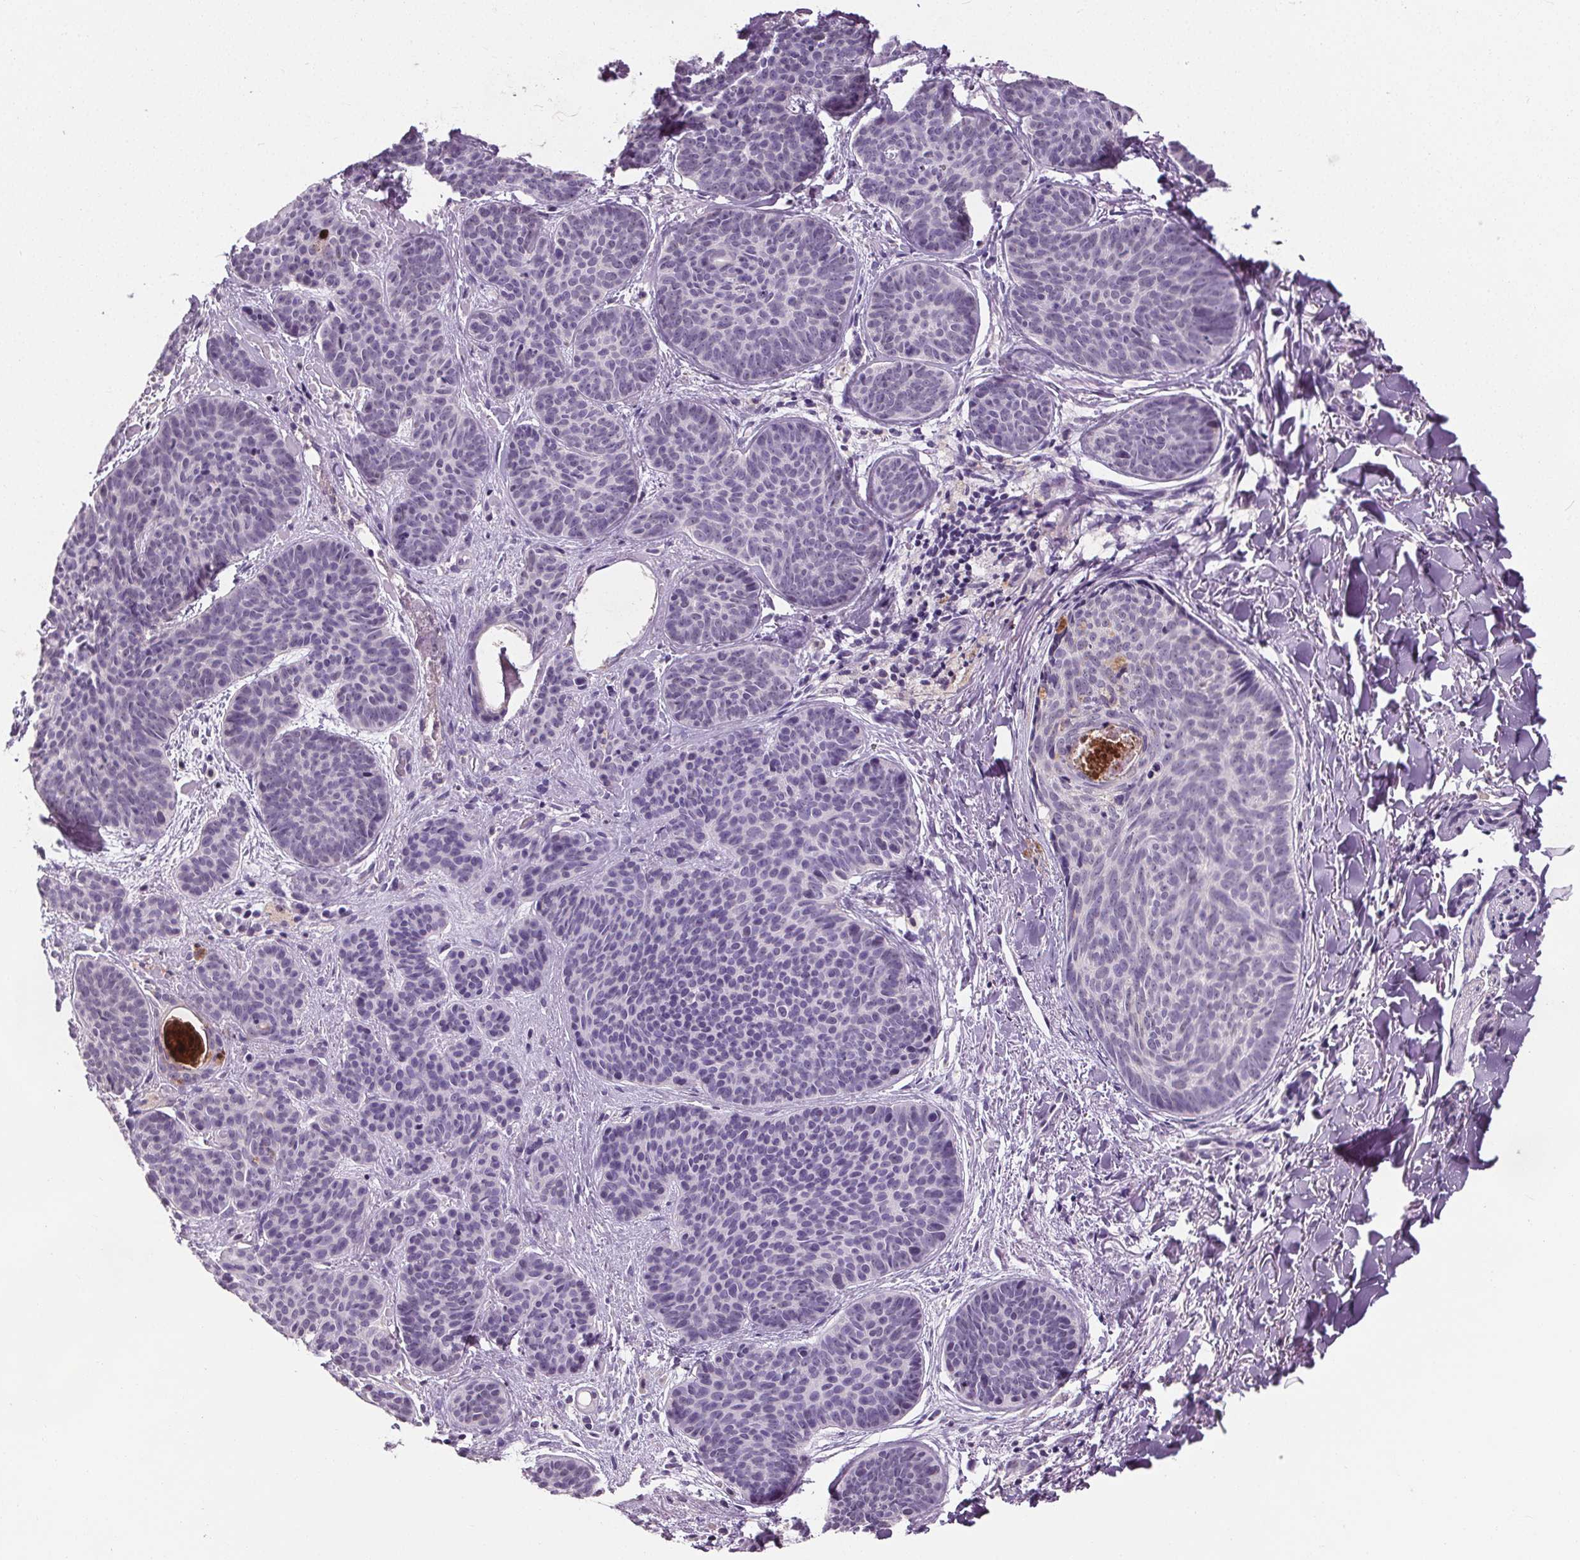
{"staining": {"intensity": "negative", "quantity": "none", "location": "none"}, "tissue": "skin cancer", "cell_type": "Tumor cells", "image_type": "cancer", "snomed": [{"axis": "morphology", "description": "Basal cell carcinoma"}, {"axis": "topography", "description": "Skin"}], "caption": "Basal cell carcinoma (skin) was stained to show a protein in brown. There is no significant positivity in tumor cells.", "gene": "SLC2A9", "patient": {"sex": "female", "age": 82}}